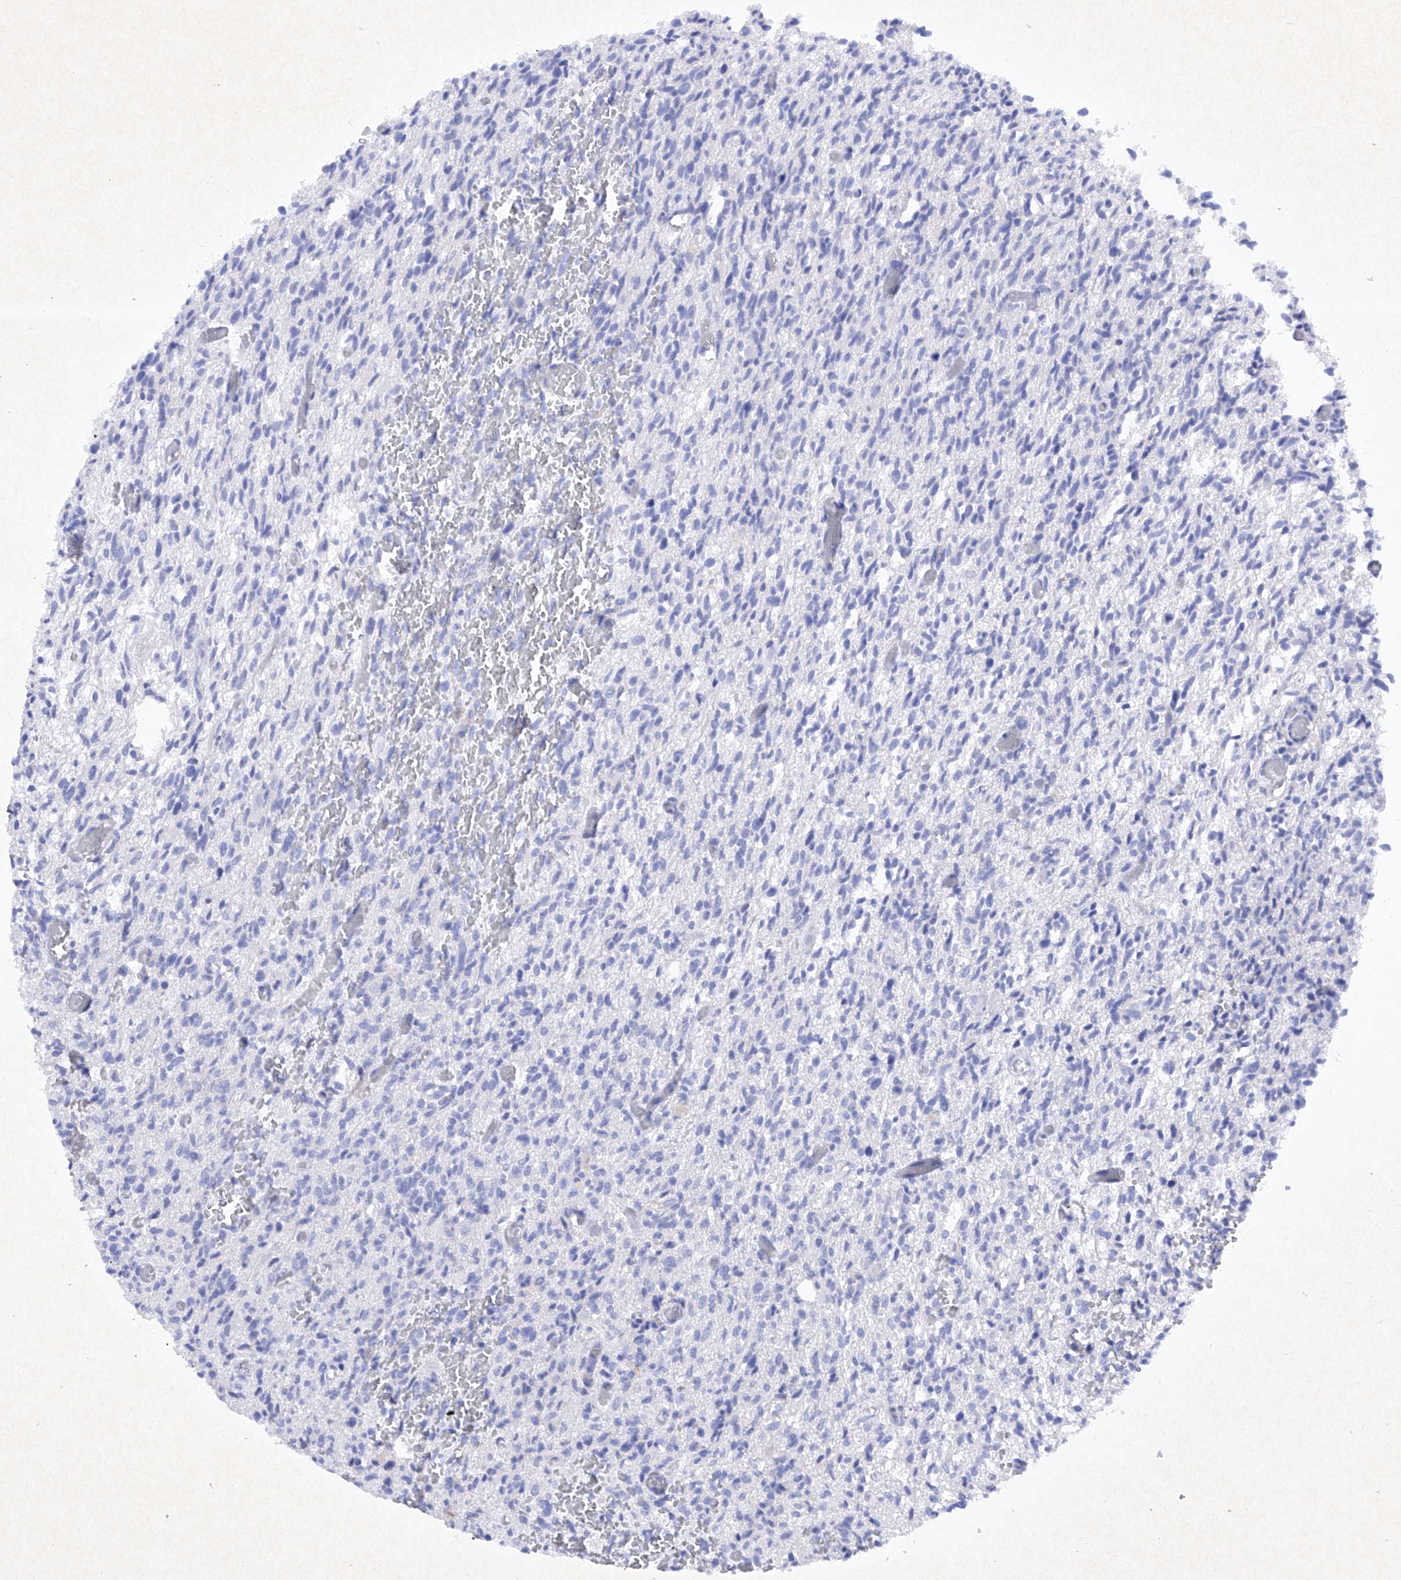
{"staining": {"intensity": "negative", "quantity": "none", "location": "none"}, "tissue": "glioma", "cell_type": "Tumor cells", "image_type": "cancer", "snomed": [{"axis": "morphology", "description": "Glioma, malignant, High grade"}, {"axis": "topography", "description": "Brain"}], "caption": "This is a image of immunohistochemistry (IHC) staining of malignant glioma (high-grade), which shows no positivity in tumor cells.", "gene": "BARX2", "patient": {"sex": "female", "age": 57}}